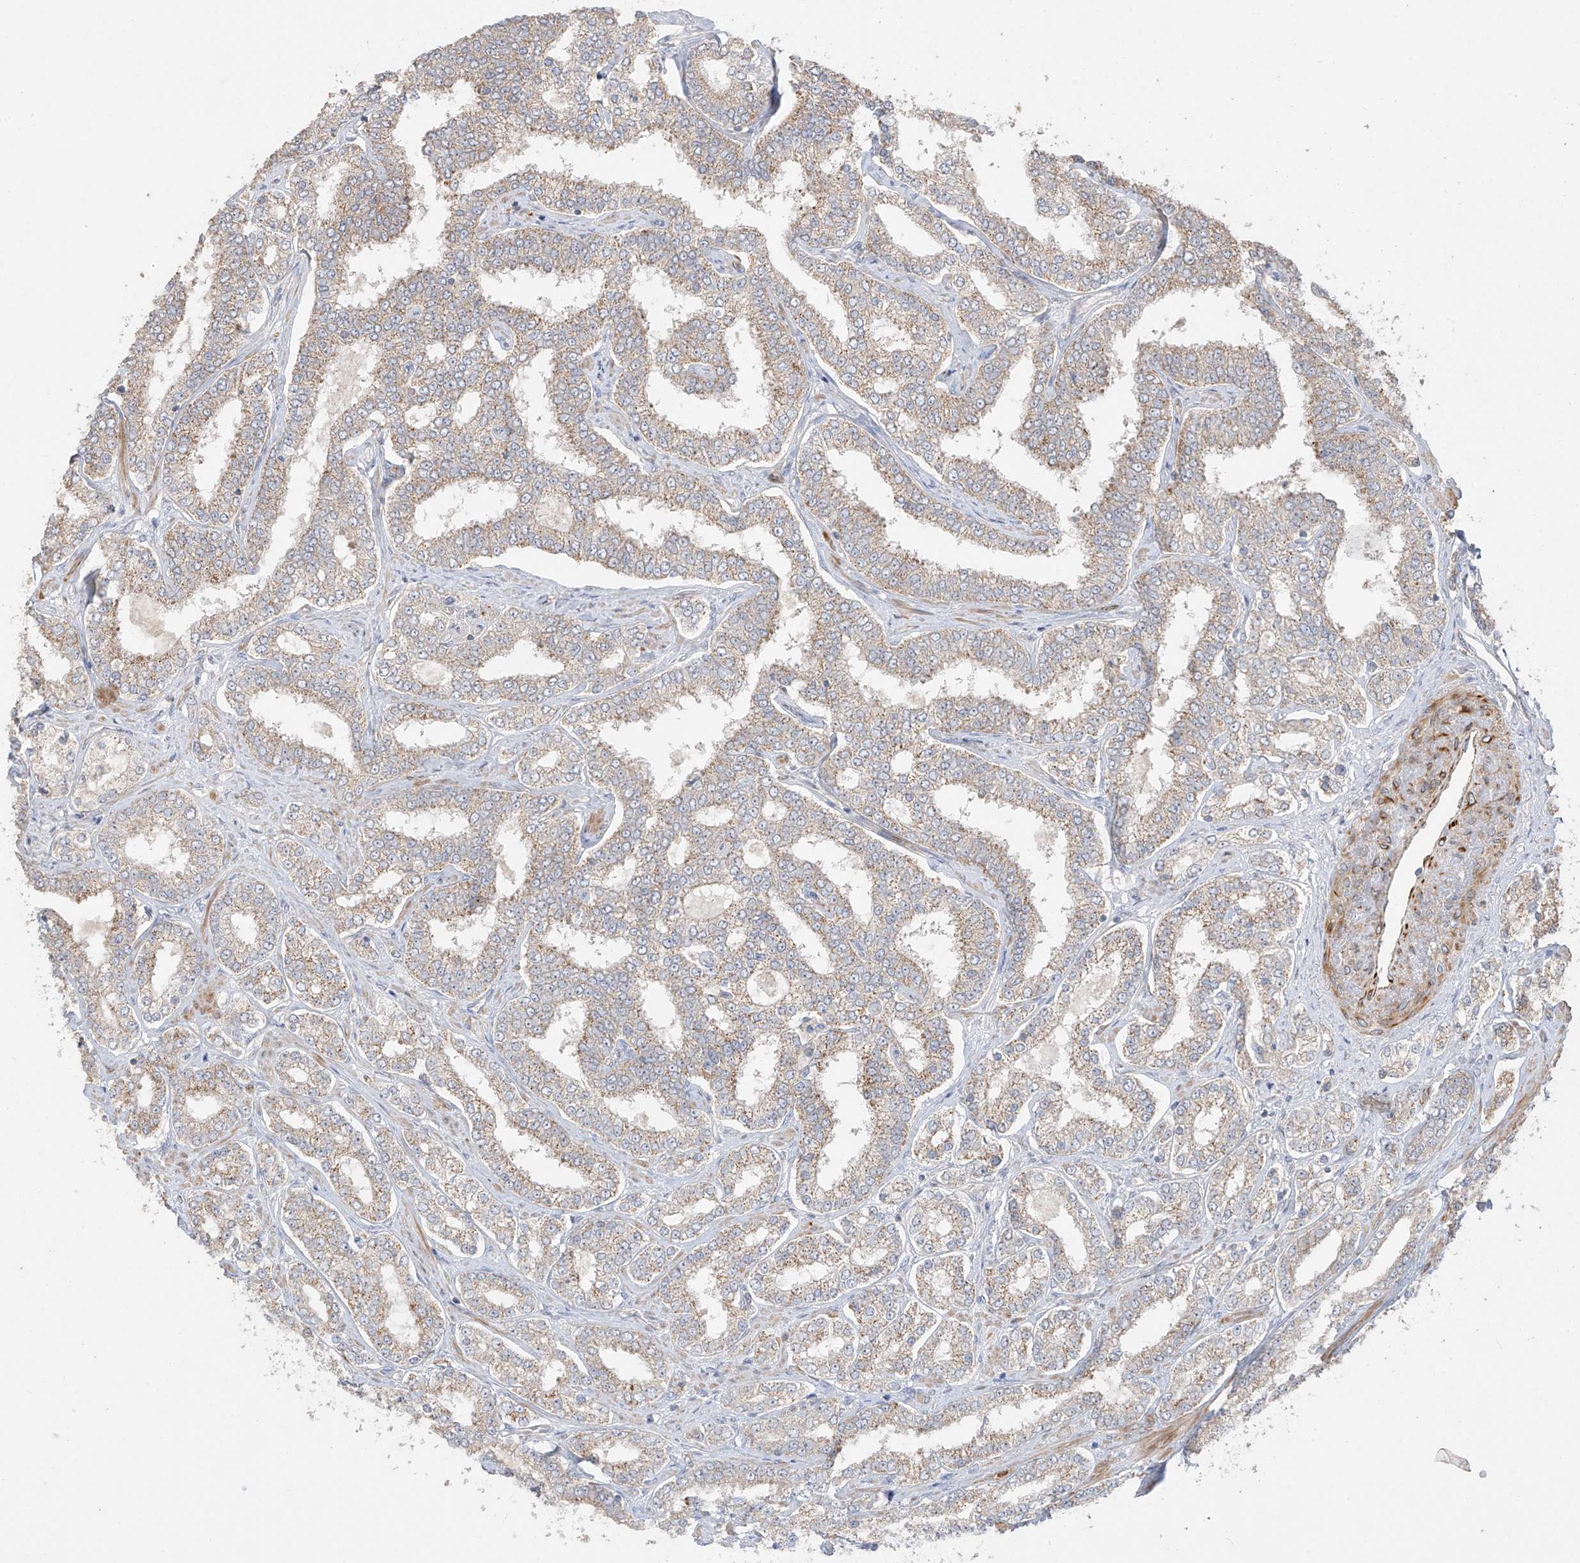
{"staining": {"intensity": "weak", "quantity": ">75%", "location": "cytoplasmic/membranous"}, "tissue": "prostate cancer", "cell_type": "Tumor cells", "image_type": "cancer", "snomed": [{"axis": "morphology", "description": "Normal tissue, NOS"}, {"axis": "morphology", "description": "Adenocarcinoma, High grade"}, {"axis": "topography", "description": "Prostate"}], "caption": "Immunohistochemistry of human adenocarcinoma (high-grade) (prostate) displays low levels of weak cytoplasmic/membranous positivity in about >75% of tumor cells.", "gene": "DCDC2", "patient": {"sex": "male", "age": 83}}